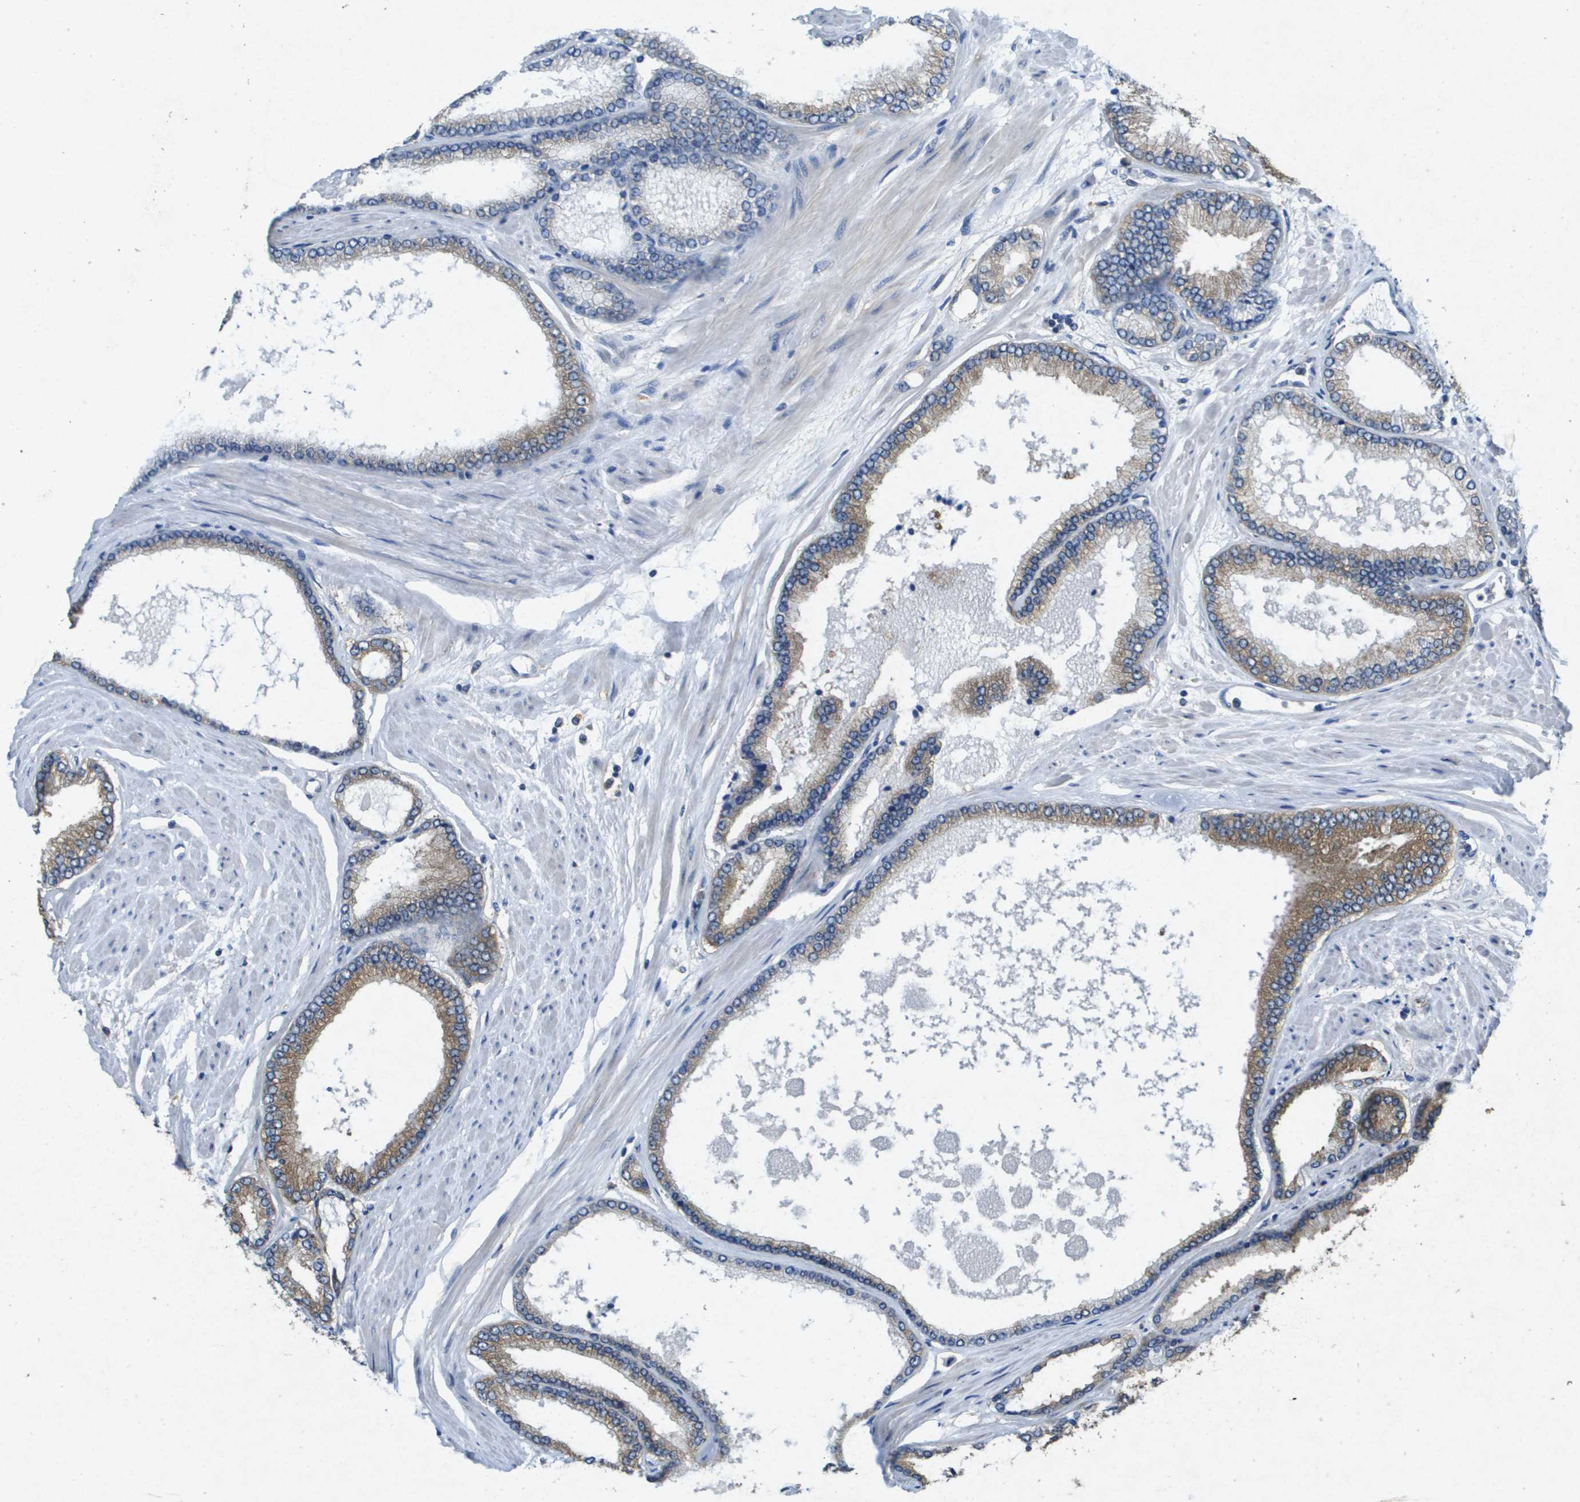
{"staining": {"intensity": "moderate", "quantity": "25%-75%", "location": "cytoplasmic/membranous"}, "tissue": "prostate cancer", "cell_type": "Tumor cells", "image_type": "cancer", "snomed": [{"axis": "morphology", "description": "Adenocarcinoma, High grade"}, {"axis": "topography", "description": "Prostate"}], "caption": "Immunohistochemical staining of human prostate cancer exhibits moderate cytoplasmic/membranous protein staining in approximately 25%-75% of tumor cells.", "gene": "PTPRT", "patient": {"sex": "male", "age": 61}}